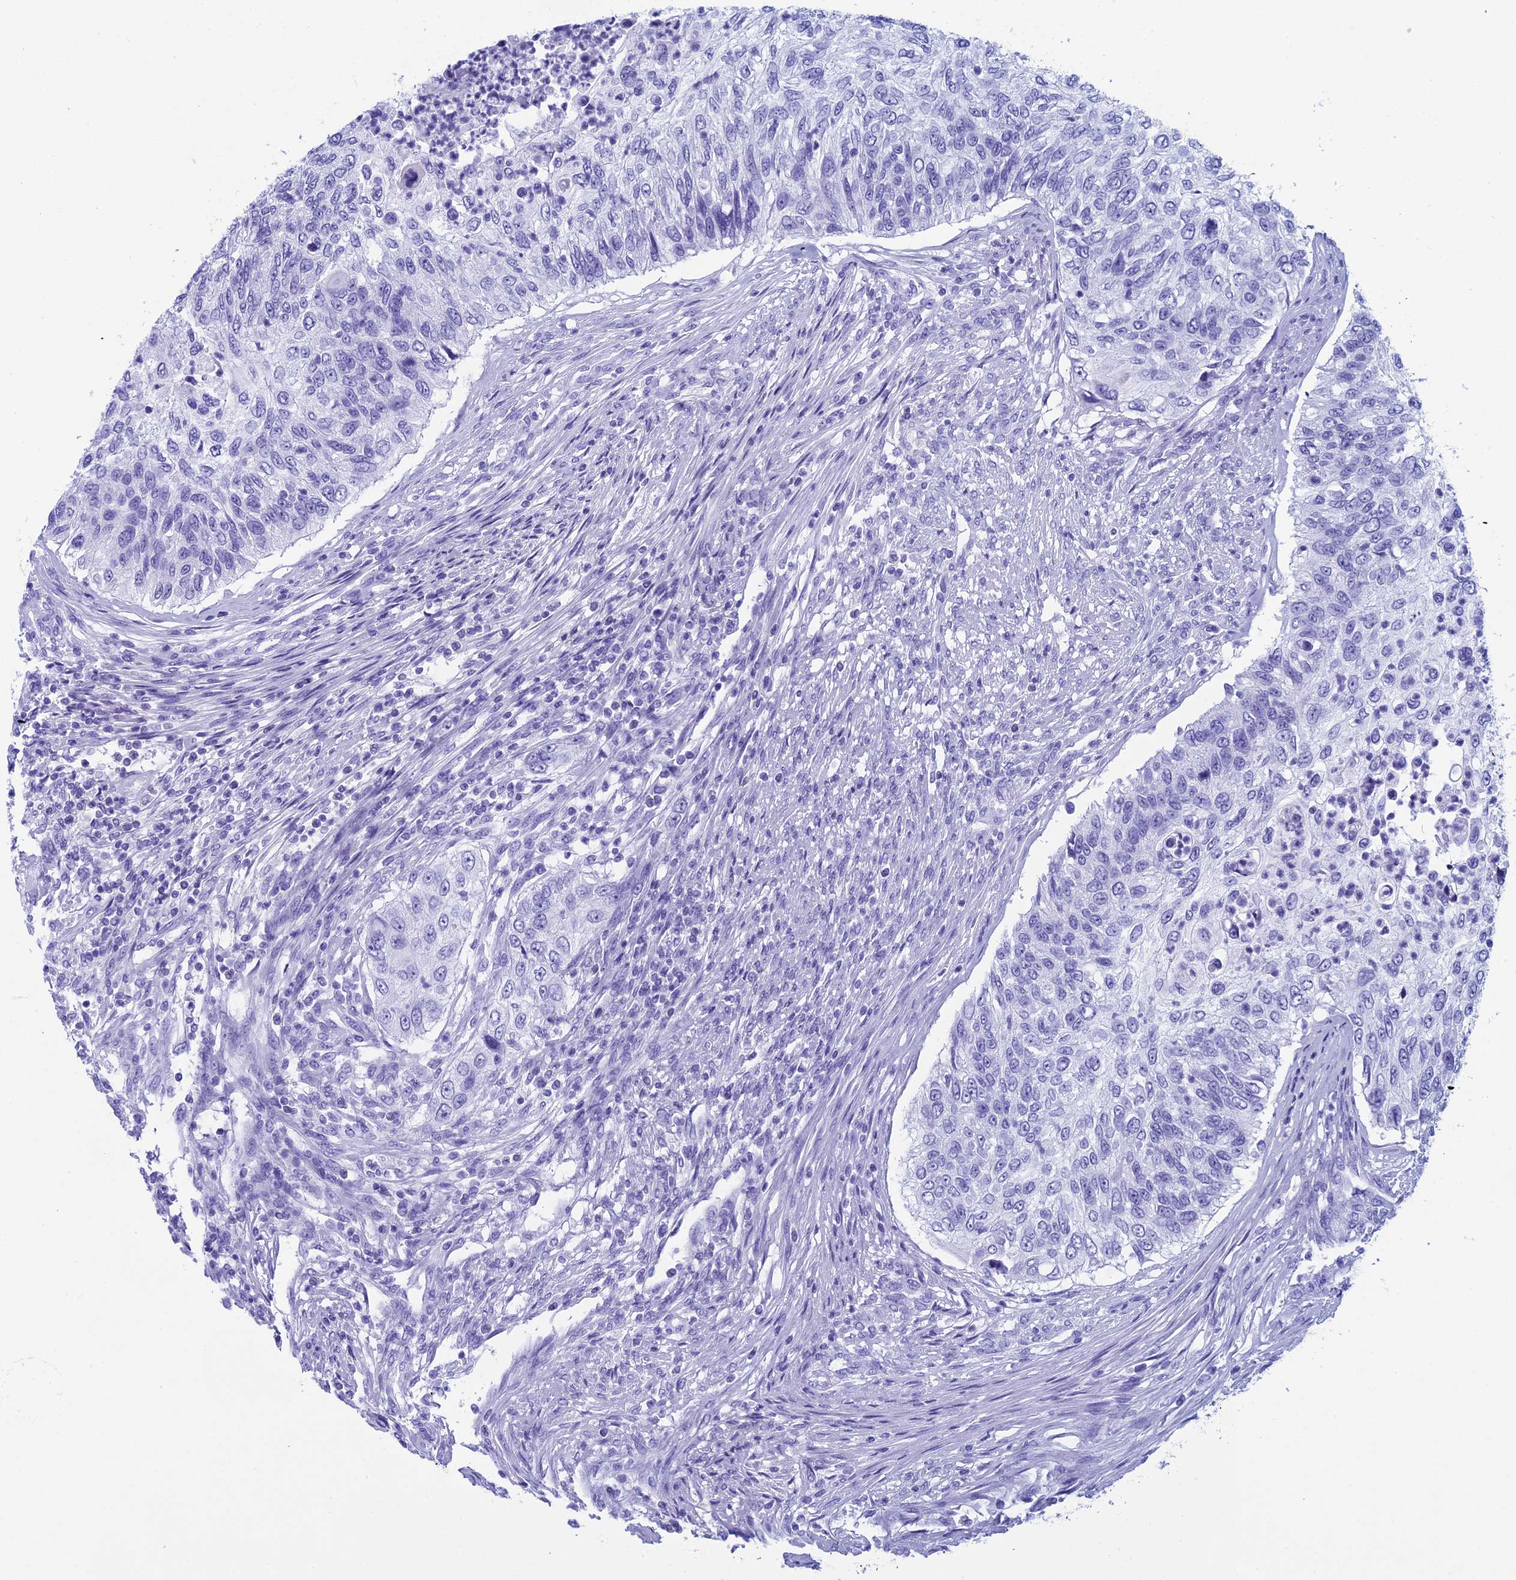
{"staining": {"intensity": "negative", "quantity": "none", "location": "none"}, "tissue": "urothelial cancer", "cell_type": "Tumor cells", "image_type": "cancer", "snomed": [{"axis": "morphology", "description": "Urothelial carcinoma, High grade"}, {"axis": "topography", "description": "Urinary bladder"}], "caption": "Human urothelial cancer stained for a protein using immunohistochemistry demonstrates no positivity in tumor cells.", "gene": "FAM169A", "patient": {"sex": "female", "age": 60}}